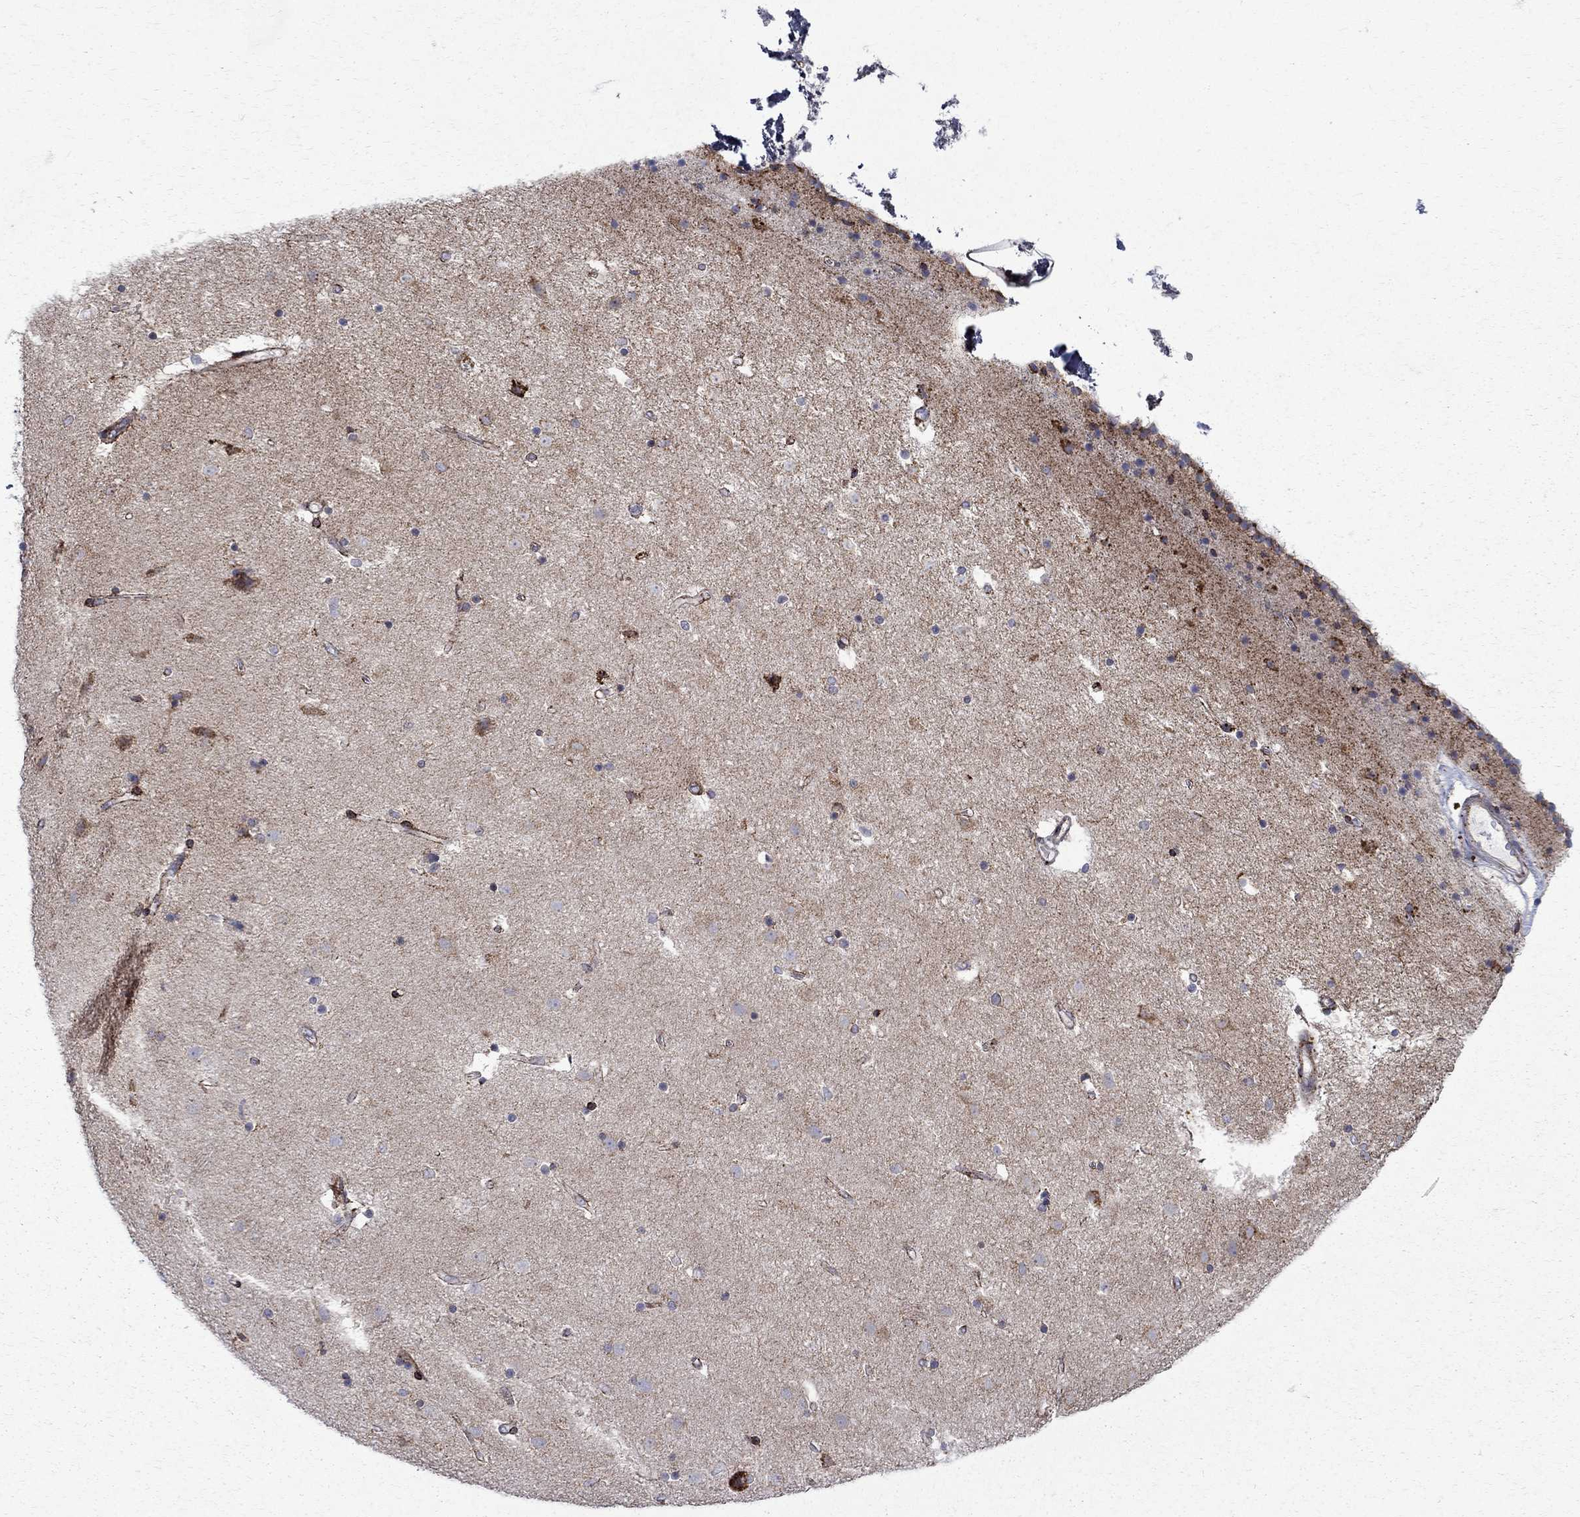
{"staining": {"intensity": "weak", "quantity": "<25%", "location": "cytoplasmic/membranous,nuclear"}, "tissue": "caudate", "cell_type": "Glial cells", "image_type": "normal", "snomed": [{"axis": "morphology", "description": "Normal tissue, NOS"}, {"axis": "topography", "description": "Lateral ventricle wall"}], "caption": "Human caudate stained for a protein using IHC displays no positivity in glial cells.", "gene": "CAB39L", "patient": {"sex": "female", "age": 71}}